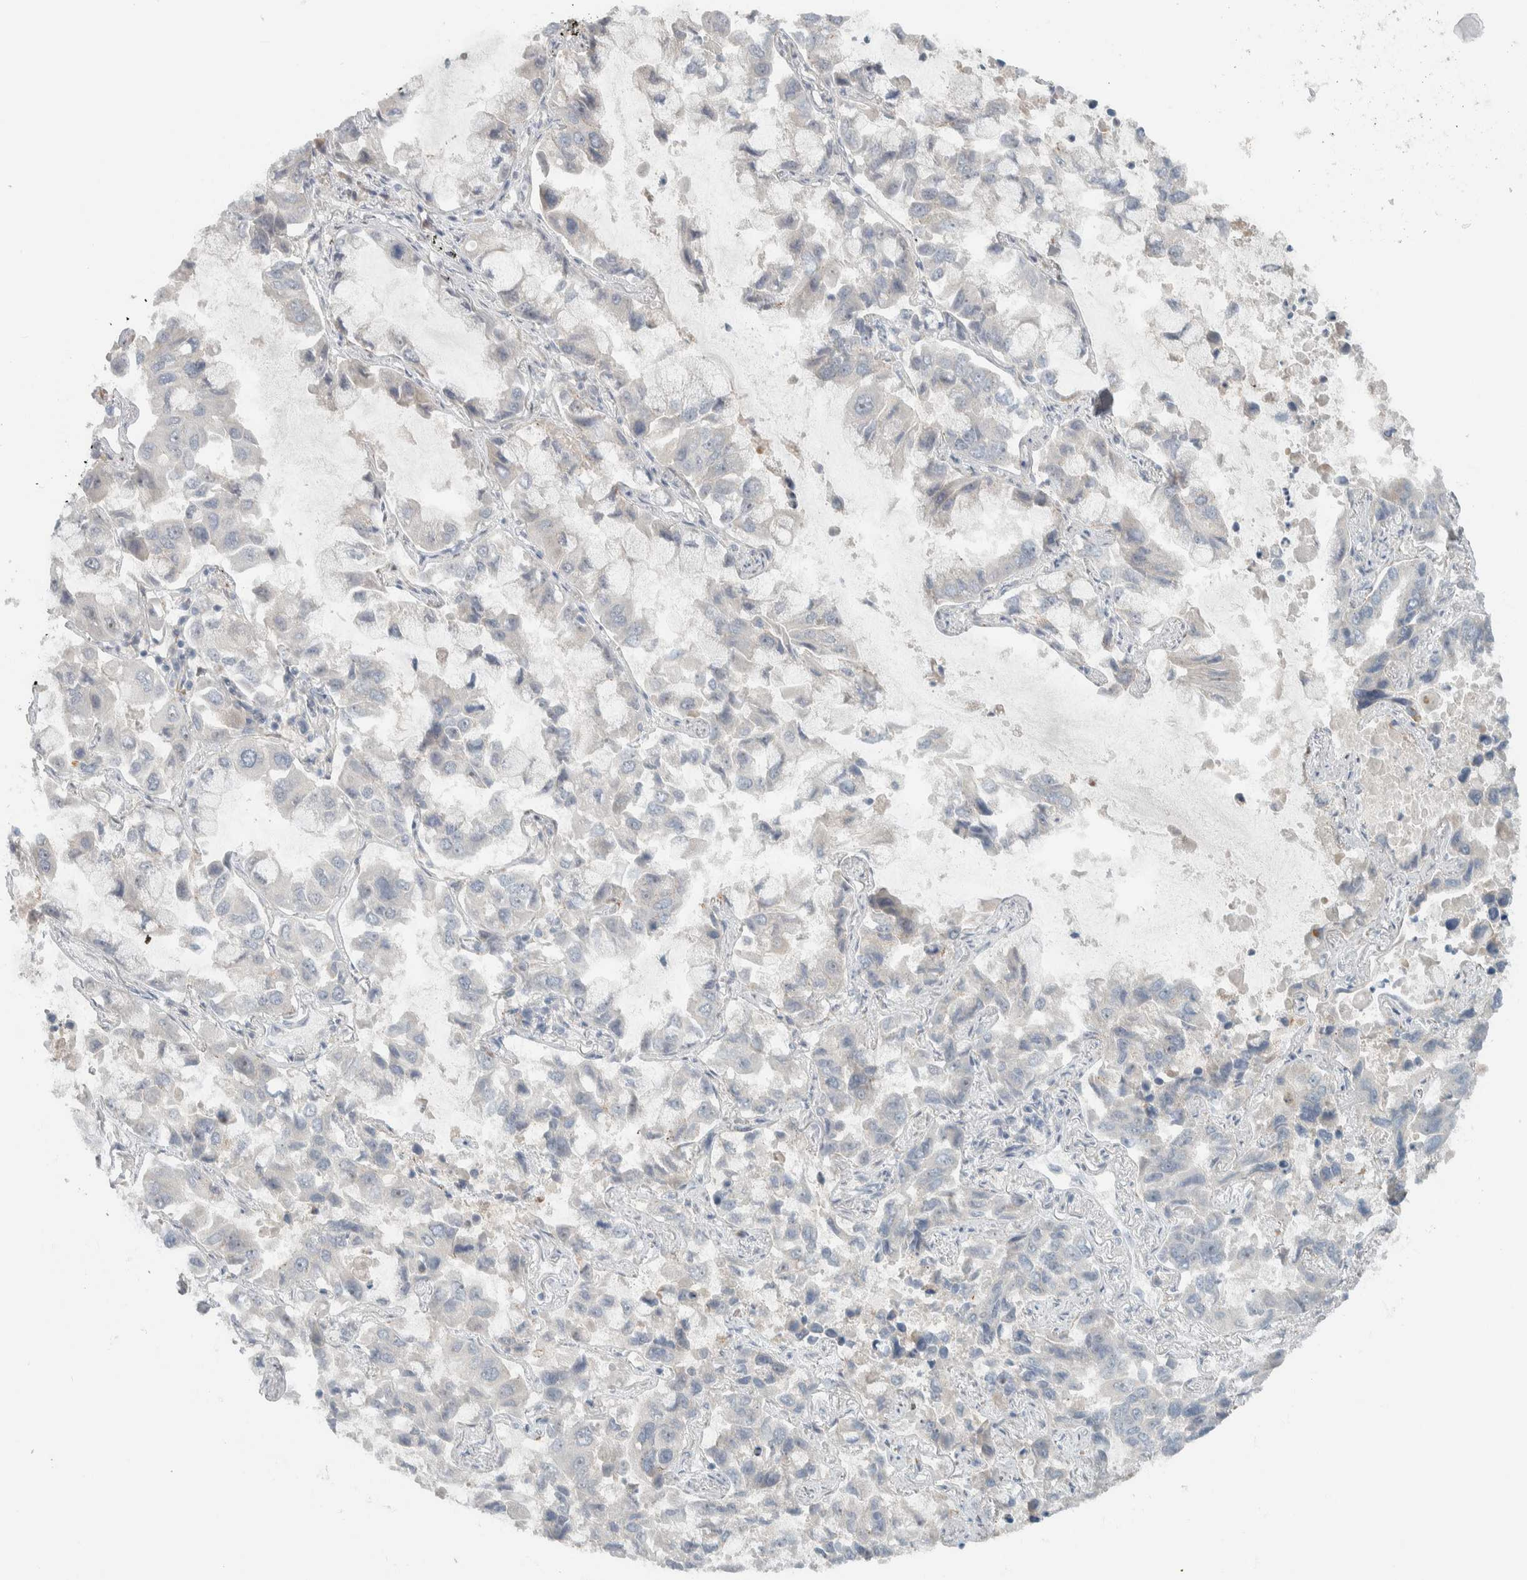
{"staining": {"intensity": "negative", "quantity": "none", "location": "none"}, "tissue": "lung cancer", "cell_type": "Tumor cells", "image_type": "cancer", "snomed": [{"axis": "morphology", "description": "Adenocarcinoma, NOS"}, {"axis": "topography", "description": "Lung"}], "caption": "Immunohistochemical staining of human adenocarcinoma (lung) displays no significant expression in tumor cells.", "gene": "HGS", "patient": {"sex": "male", "age": 64}}